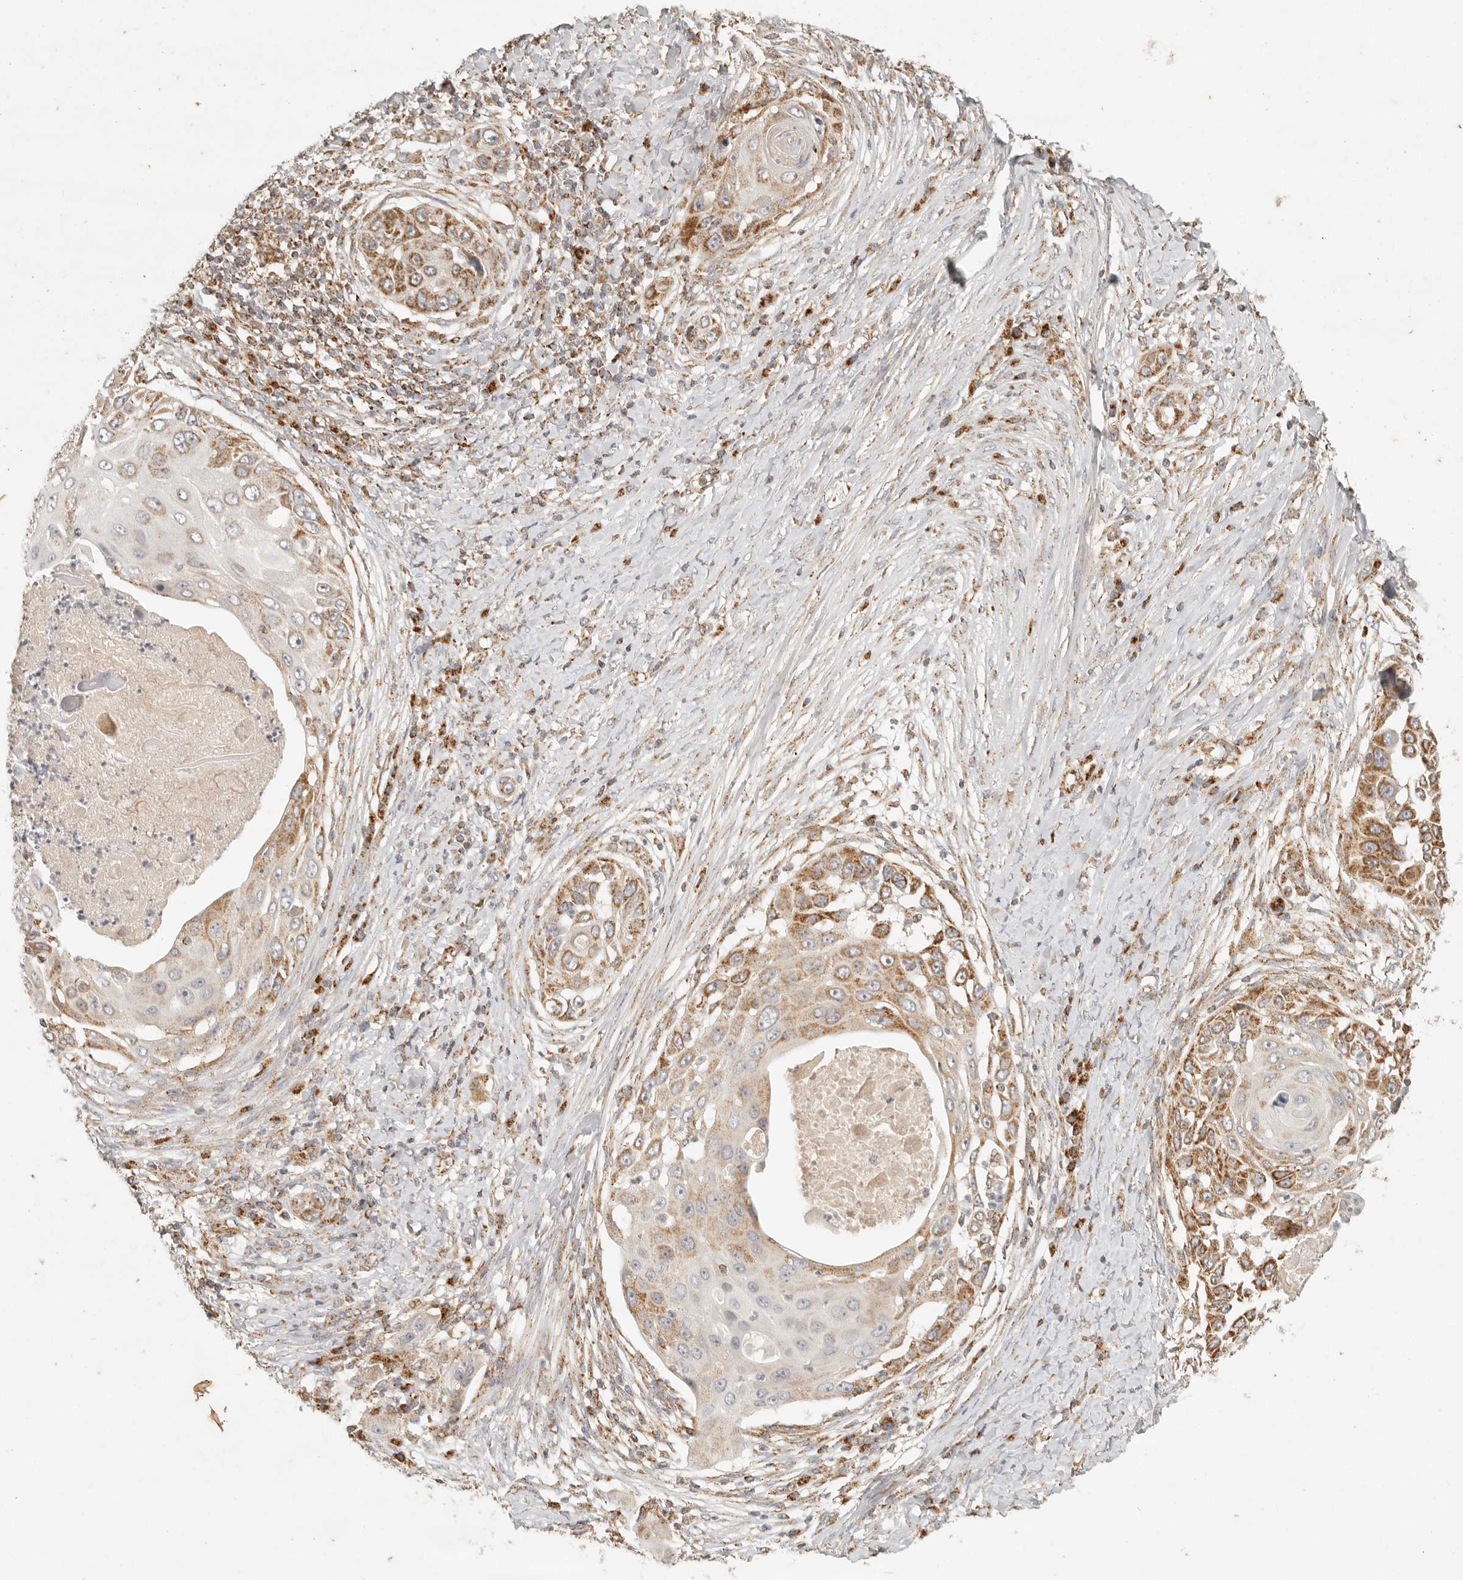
{"staining": {"intensity": "moderate", "quantity": ">75%", "location": "cytoplasmic/membranous"}, "tissue": "skin cancer", "cell_type": "Tumor cells", "image_type": "cancer", "snomed": [{"axis": "morphology", "description": "Squamous cell carcinoma, NOS"}, {"axis": "topography", "description": "Skin"}], "caption": "Skin cancer (squamous cell carcinoma) stained with a protein marker exhibits moderate staining in tumor cells.", "gene": "MRPL55", "patient": {"sex": "female", "age": 44}}